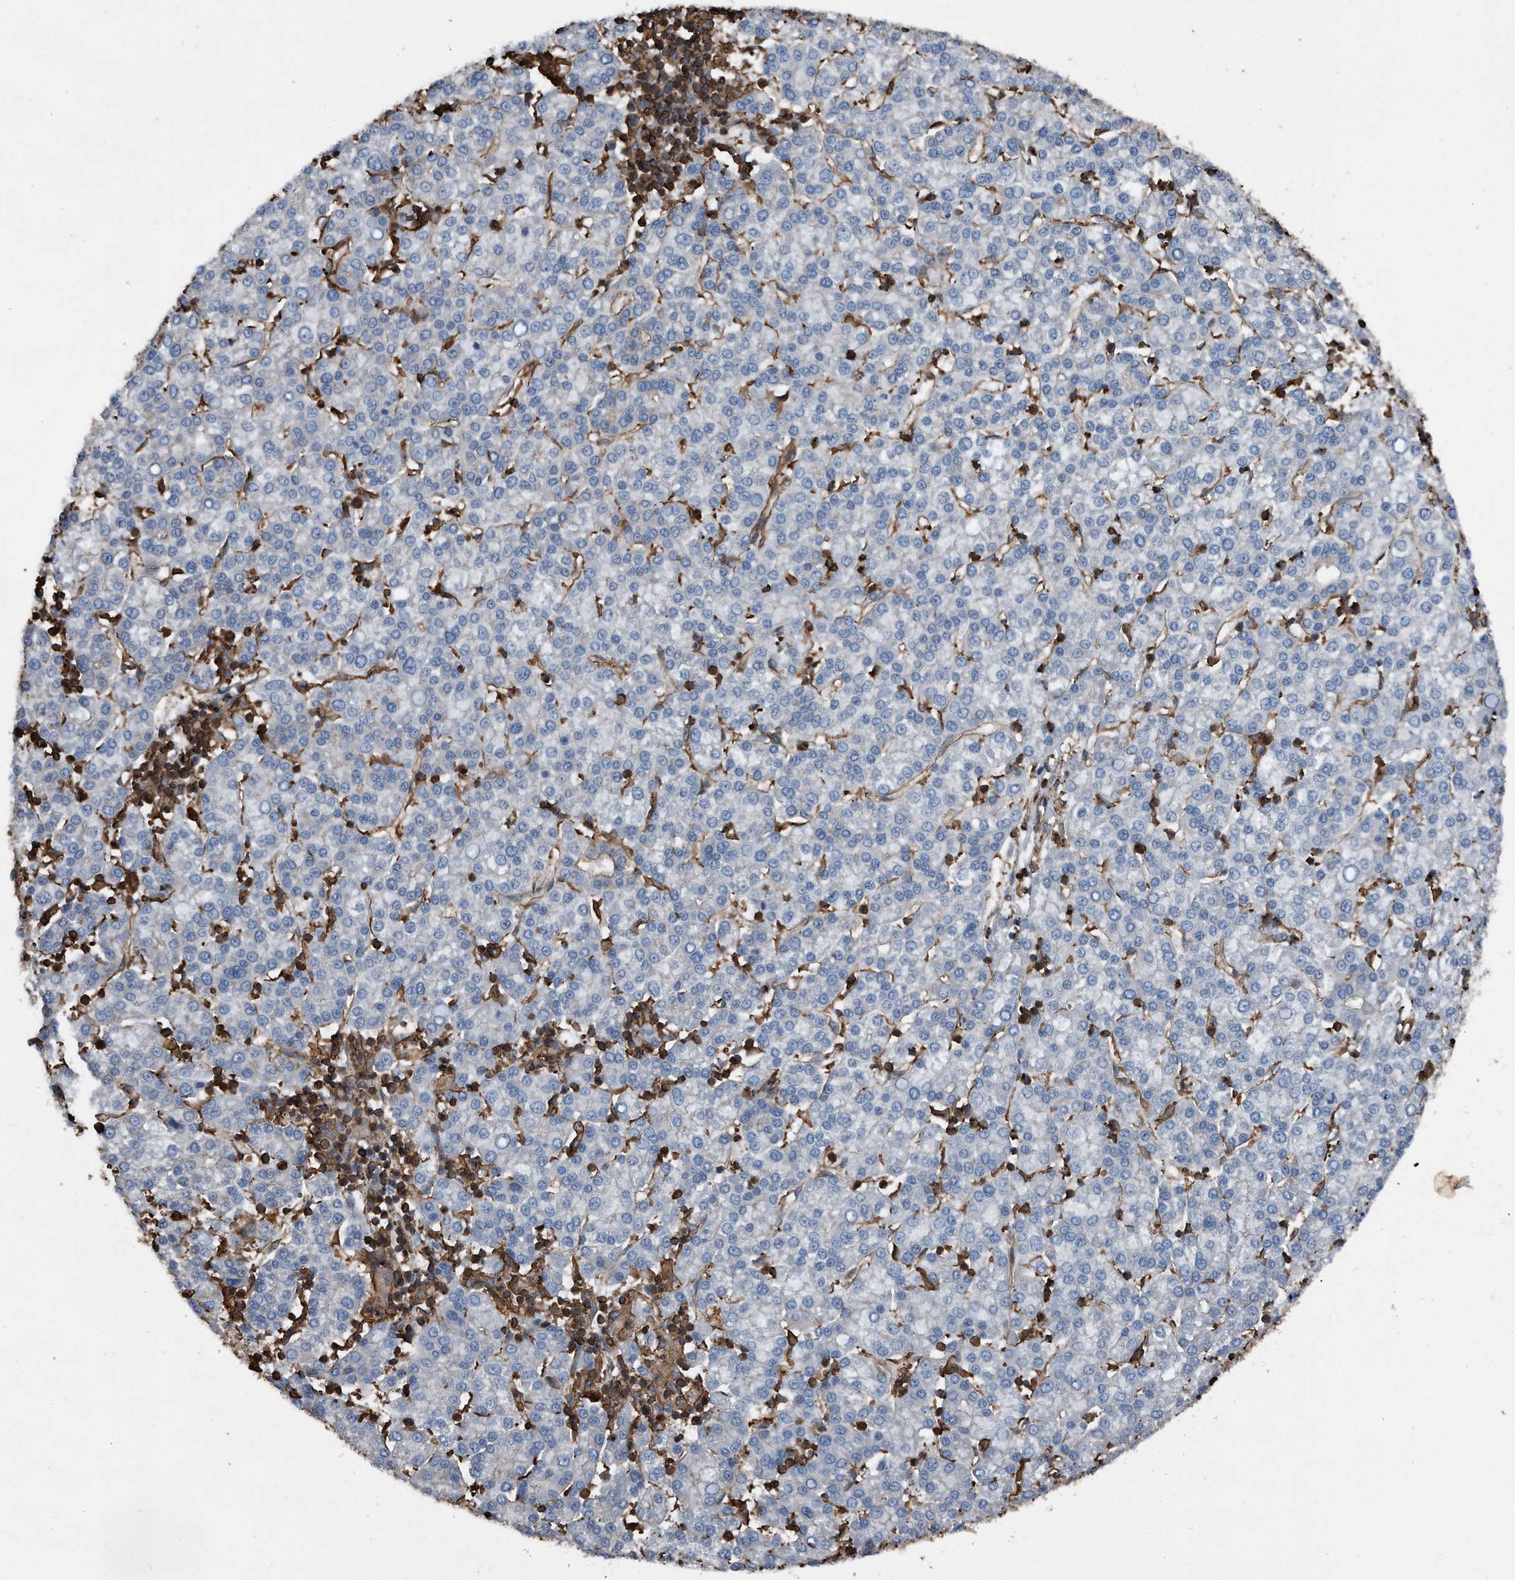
{"staining": {"intensity": "negative", "quantity": "none", "location": "none"}, "tissue": "liver cancer", "cell_type": "Tumor cells", "image_type": "cancer", "snomed": [{"axis": "morphology", "description": "Carcinoma, Hepatocellular, NOS"}, {"axis": "topography", "description": "Liver"}], "caption": "Immunohistochemistry (IHC) histopathology image of neoplastic tissue: liver cancer (hepatocellular carcinoma) stained with DAB shows no significant protein positivity in tumor cells.", "gene": "RSPO3", "patient": {"sex": "female", "age": 58}}